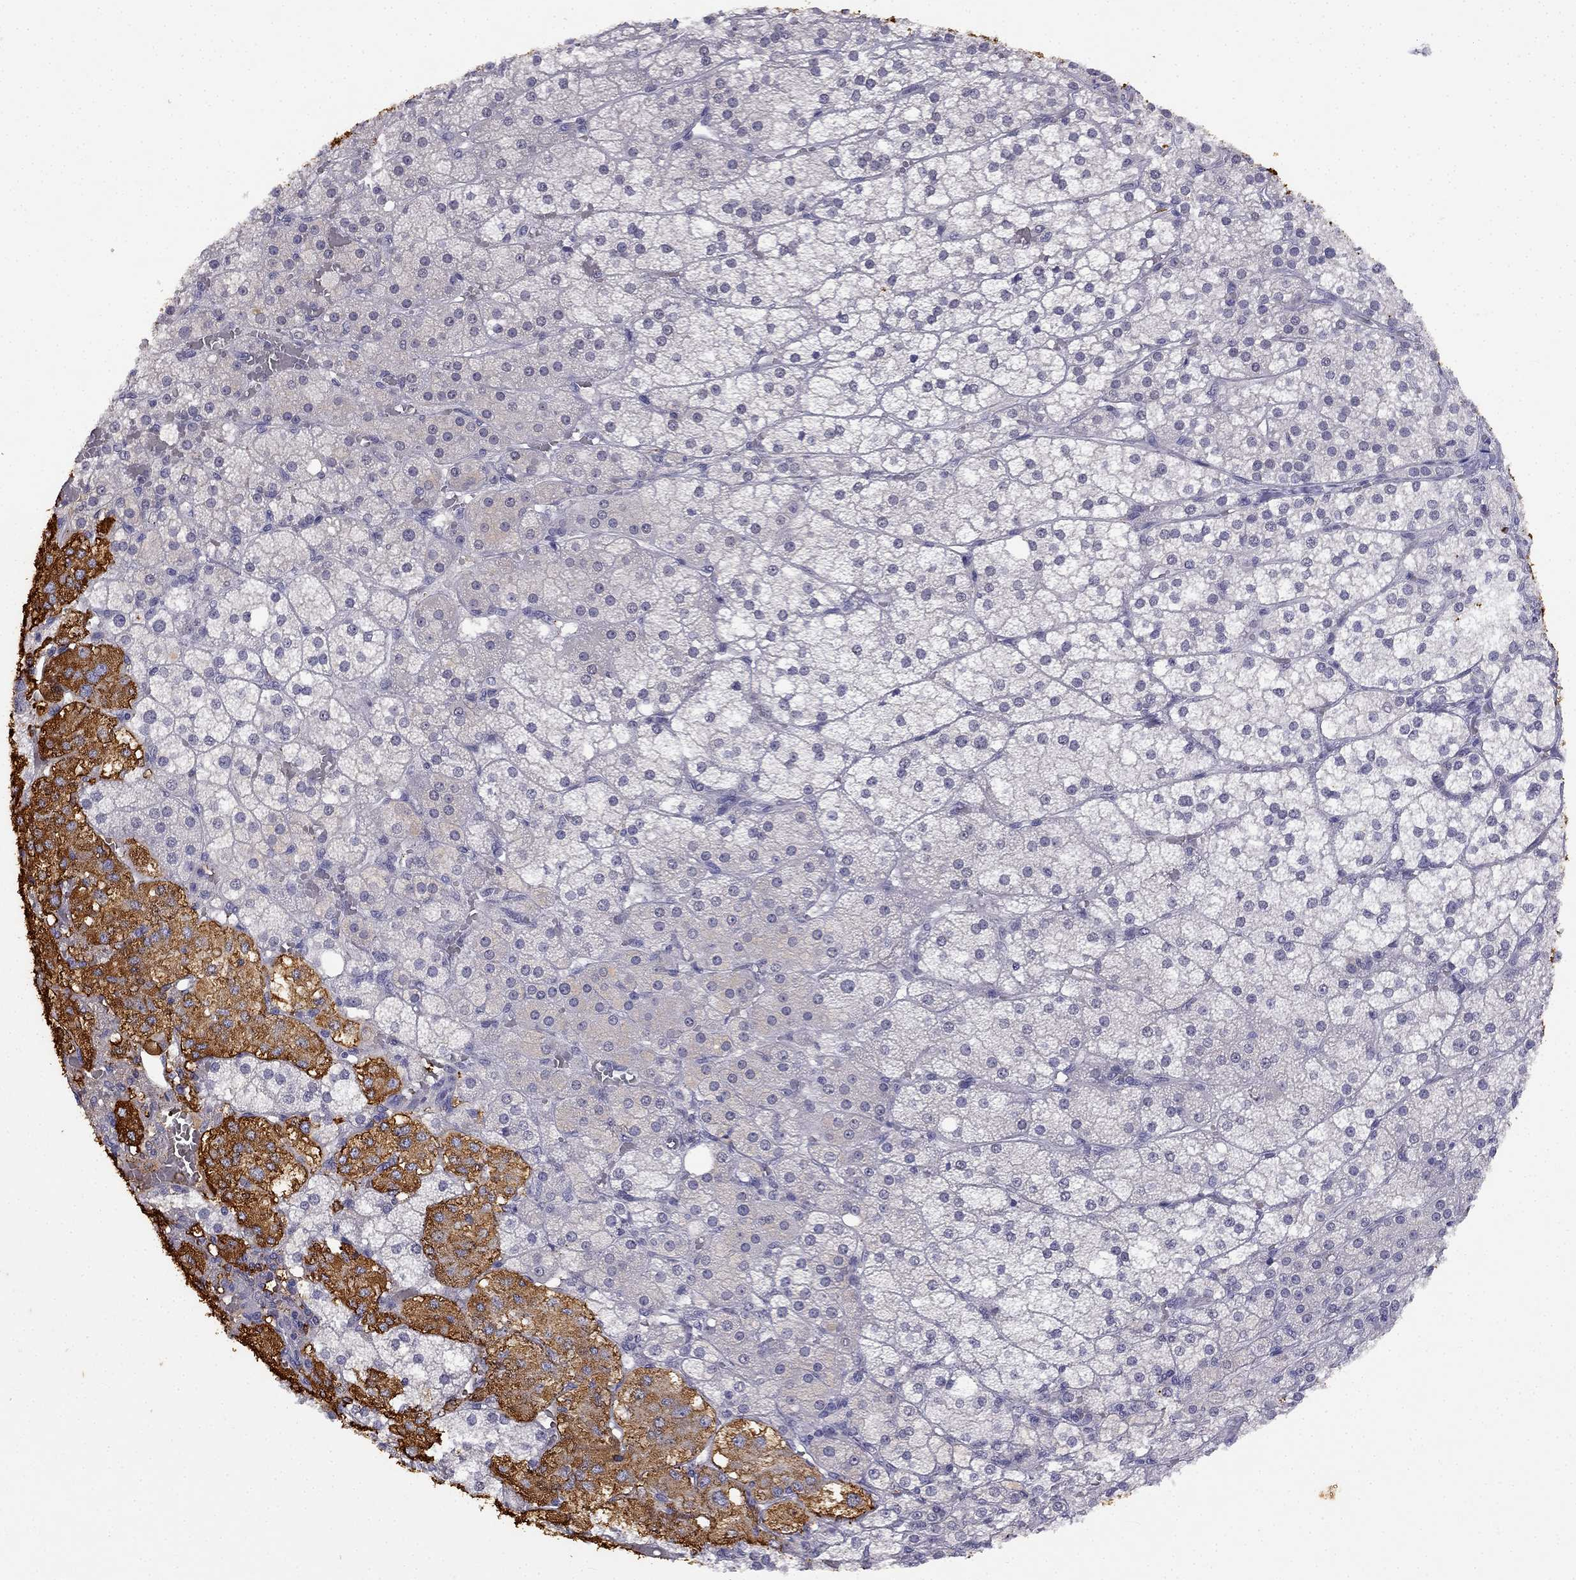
{"staining": {"intensity": "strong", "quantity": "<25%", "location": "cytoplasmic/membranous"}, "tissue": "adrenal gland", "cell_type": "Glandular cells", "image_type": "normal", "snomed": [{"axis": "morphology", "description": "Normal tissue, NOS"}, {"axis": "topography", "description": "Adrenal gland"}], "caption": "IHC histopathology image of unremarkable human adrenal gland stained for a protein (brown), which reveals medium levels of strong cytoplasmic/membranous staining in approximately <25% of glandular cells.", "gene": "C16orf89", "patient": {"sex": "male", "age": 53}}